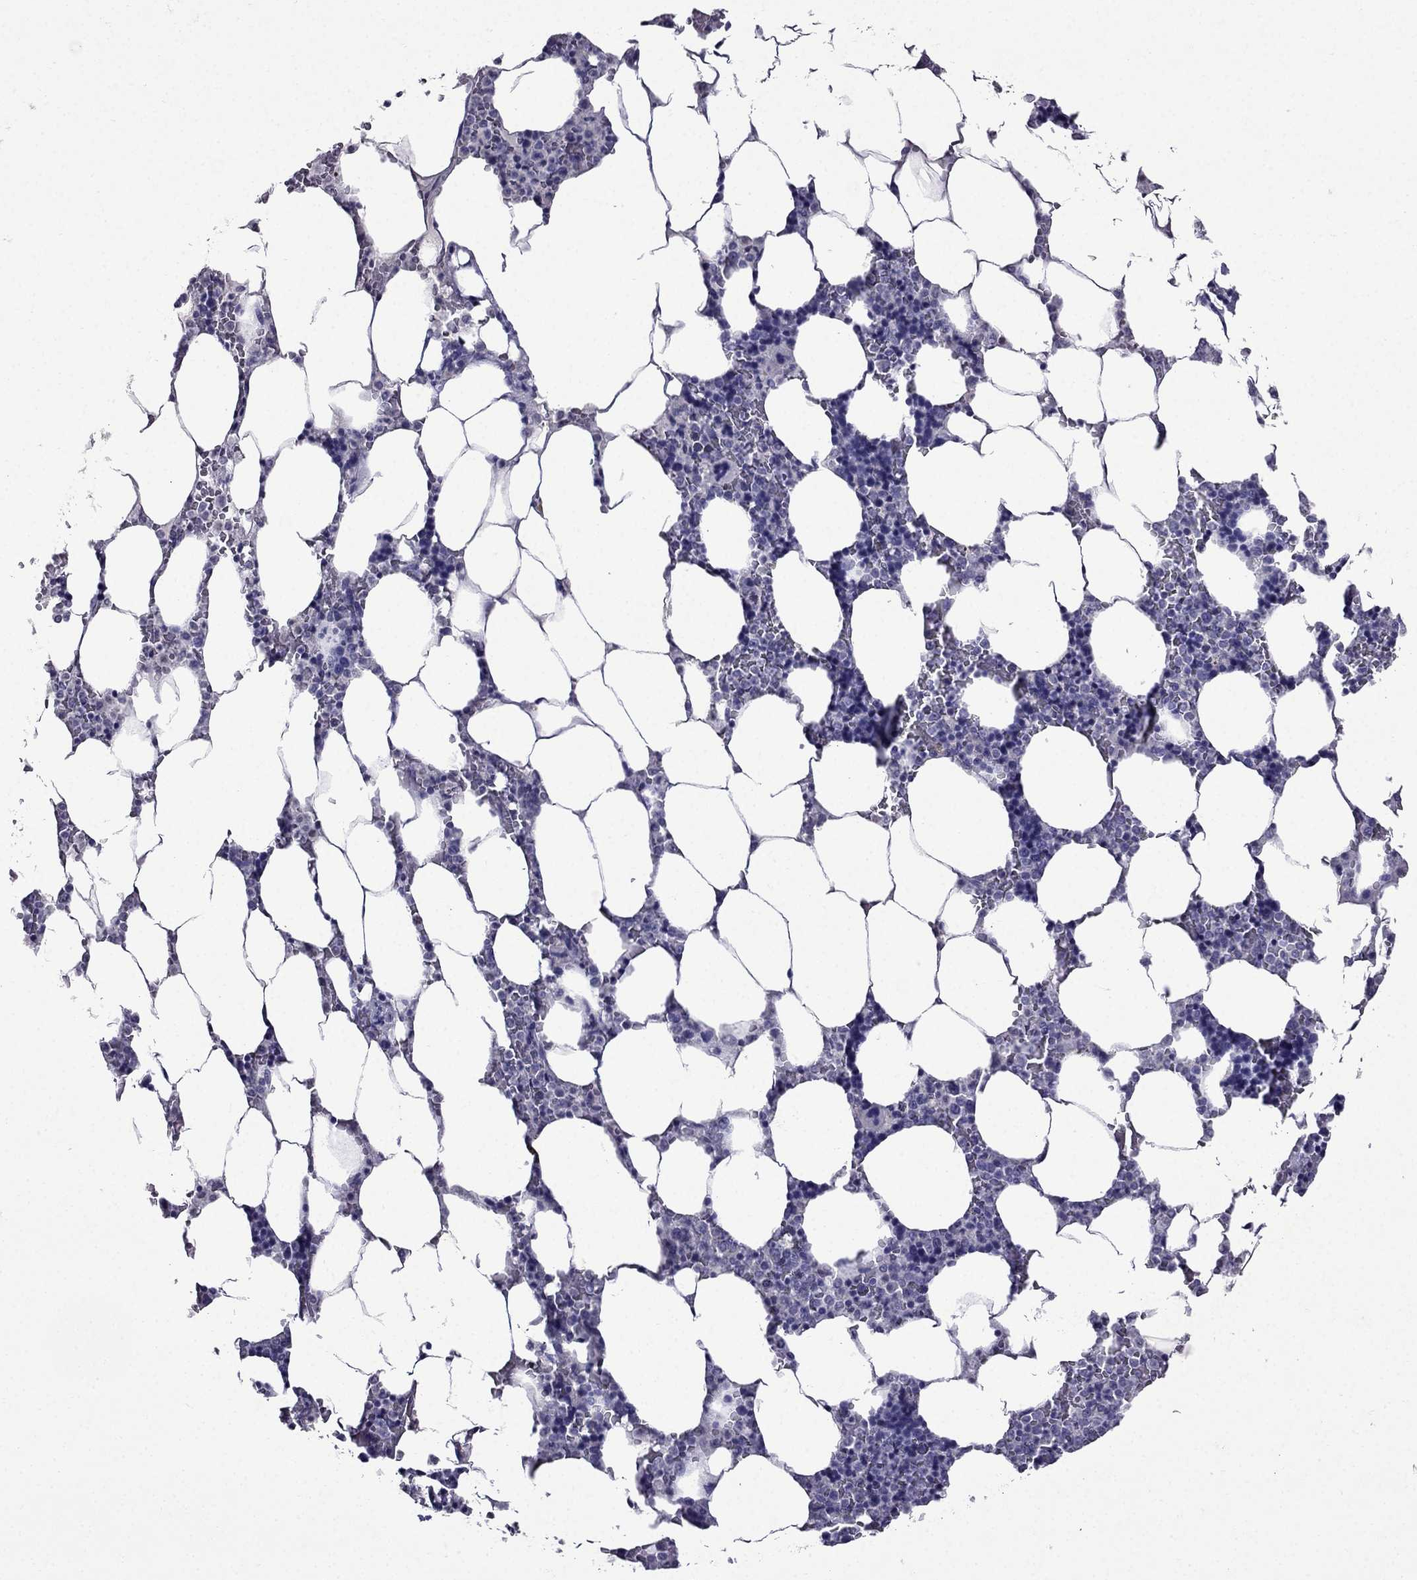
{"staining": {"intensity": "negative", "quantity": "none", "location": "none"}, "tissue": "bone marrow", "cell_type": "Hematopoietic cells", "image_type": "normal", "snomed": [{"axis": "morphology", "description": "Normal tissue, NOS"}, {"axis": "topography", "description": "Bone marrow"}], "caption": "Hematopoietic cells show no significant protein positivity in normal bone marrow. The staining was performed using DAB to visualize the protein expression in brown, while the nuclei were stained in blue with hematoxylin (Magnification: 20x).", "gene": "DNAH17", "patient": {"sex": "male", "age": 63}}